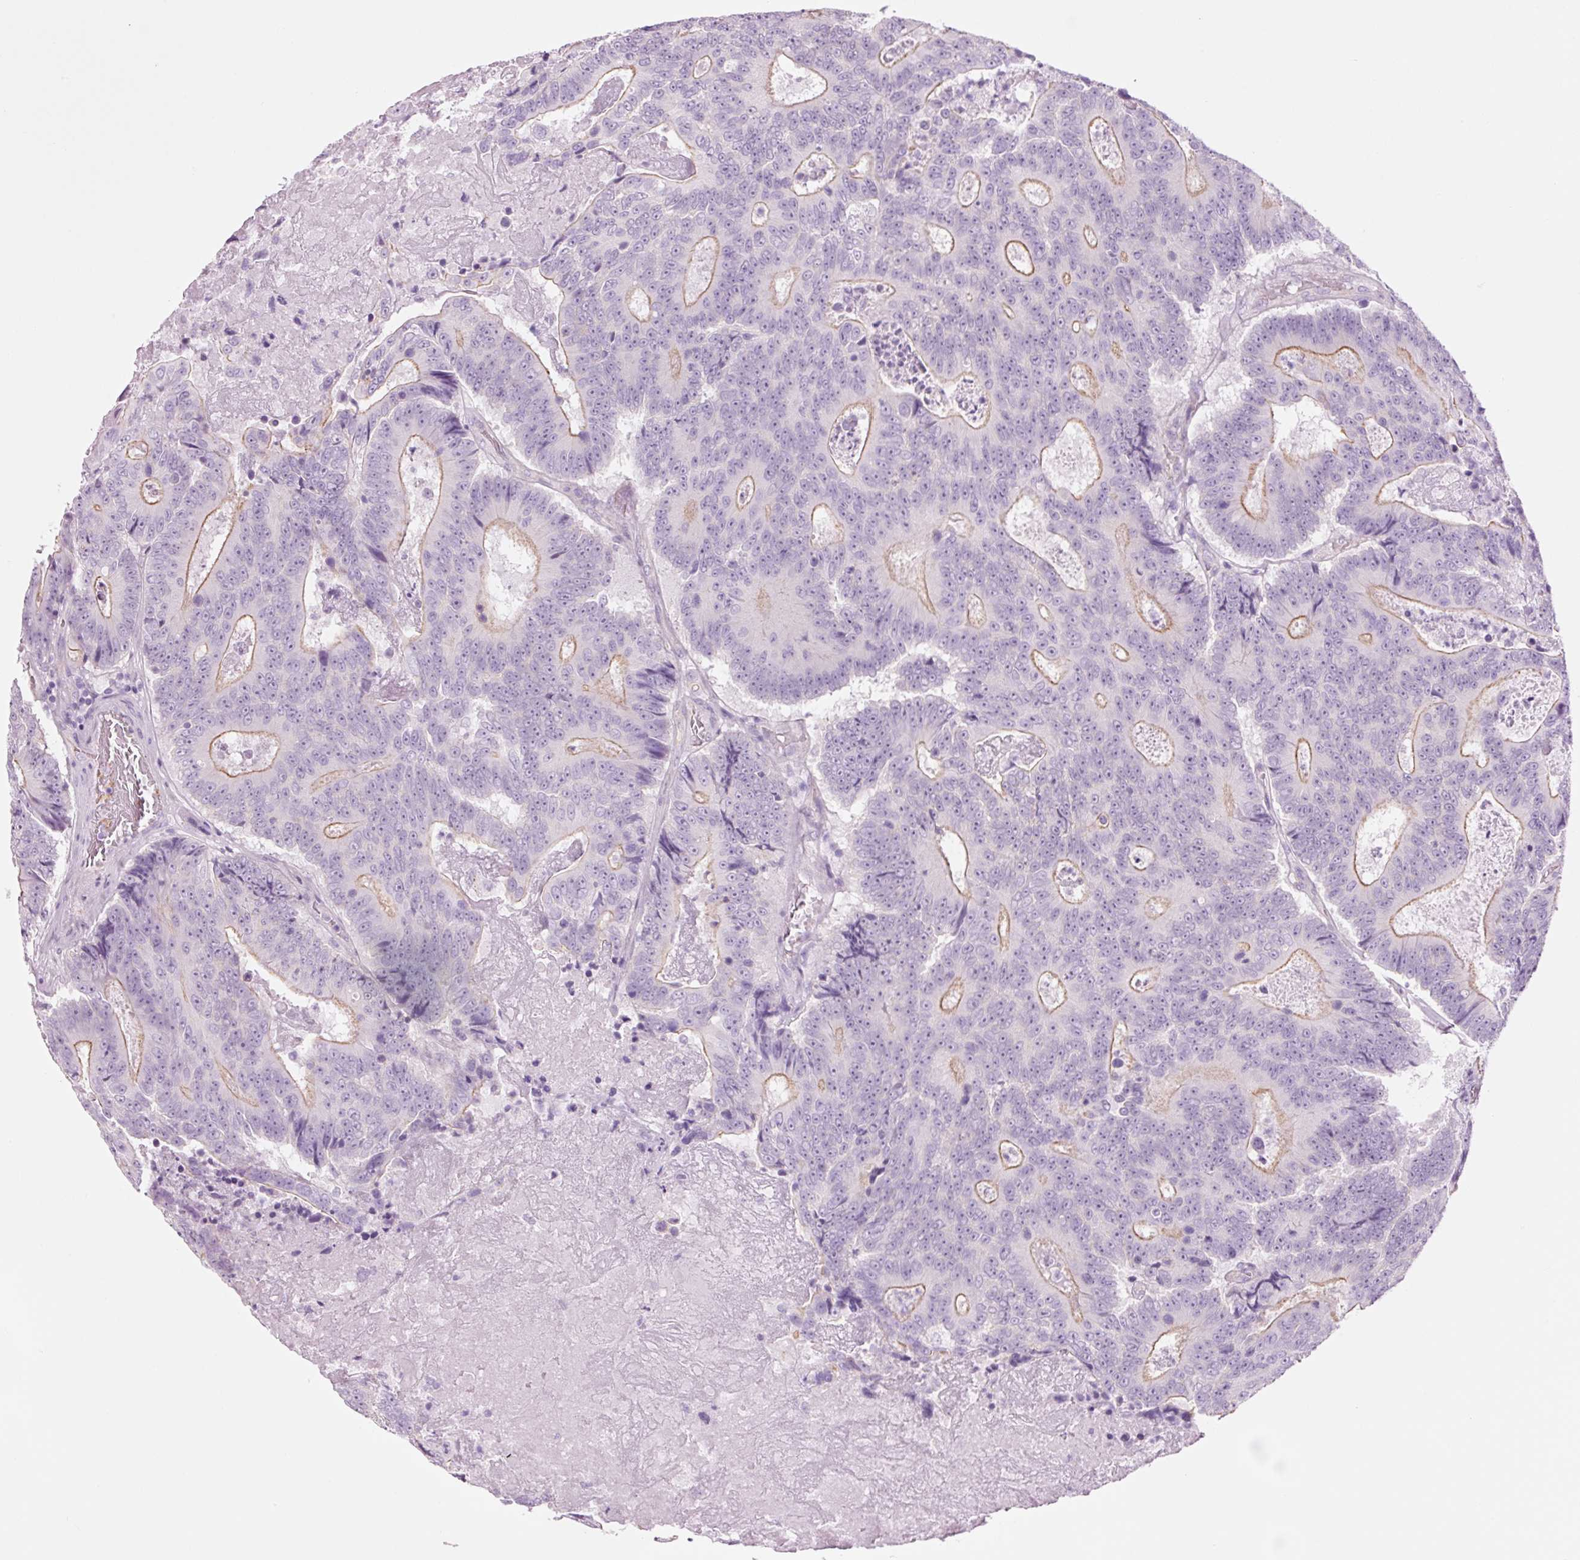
{"staining": {"intensity": "weak", "quantity": "25%-75%", "location": "cytoplasmic/membranous"}, "tissue": "colorectal cancer", "cell_type": "Tumor cells", "image_type": "cancer", "snomed": [{"axis": "morphology", "description": "Adenocarcinoma, NOS"}, {"axis": "topography", "description": "Colon"}], "caption": "Protein expression analysis of colorectal cancer (adenocarcinoma) shows weak cytoplasmic/membranous staining in approximately 25%-75% of tumor cells.", "gene": "HSPA4L", "patient": {"sex": "male", "age": 83}}